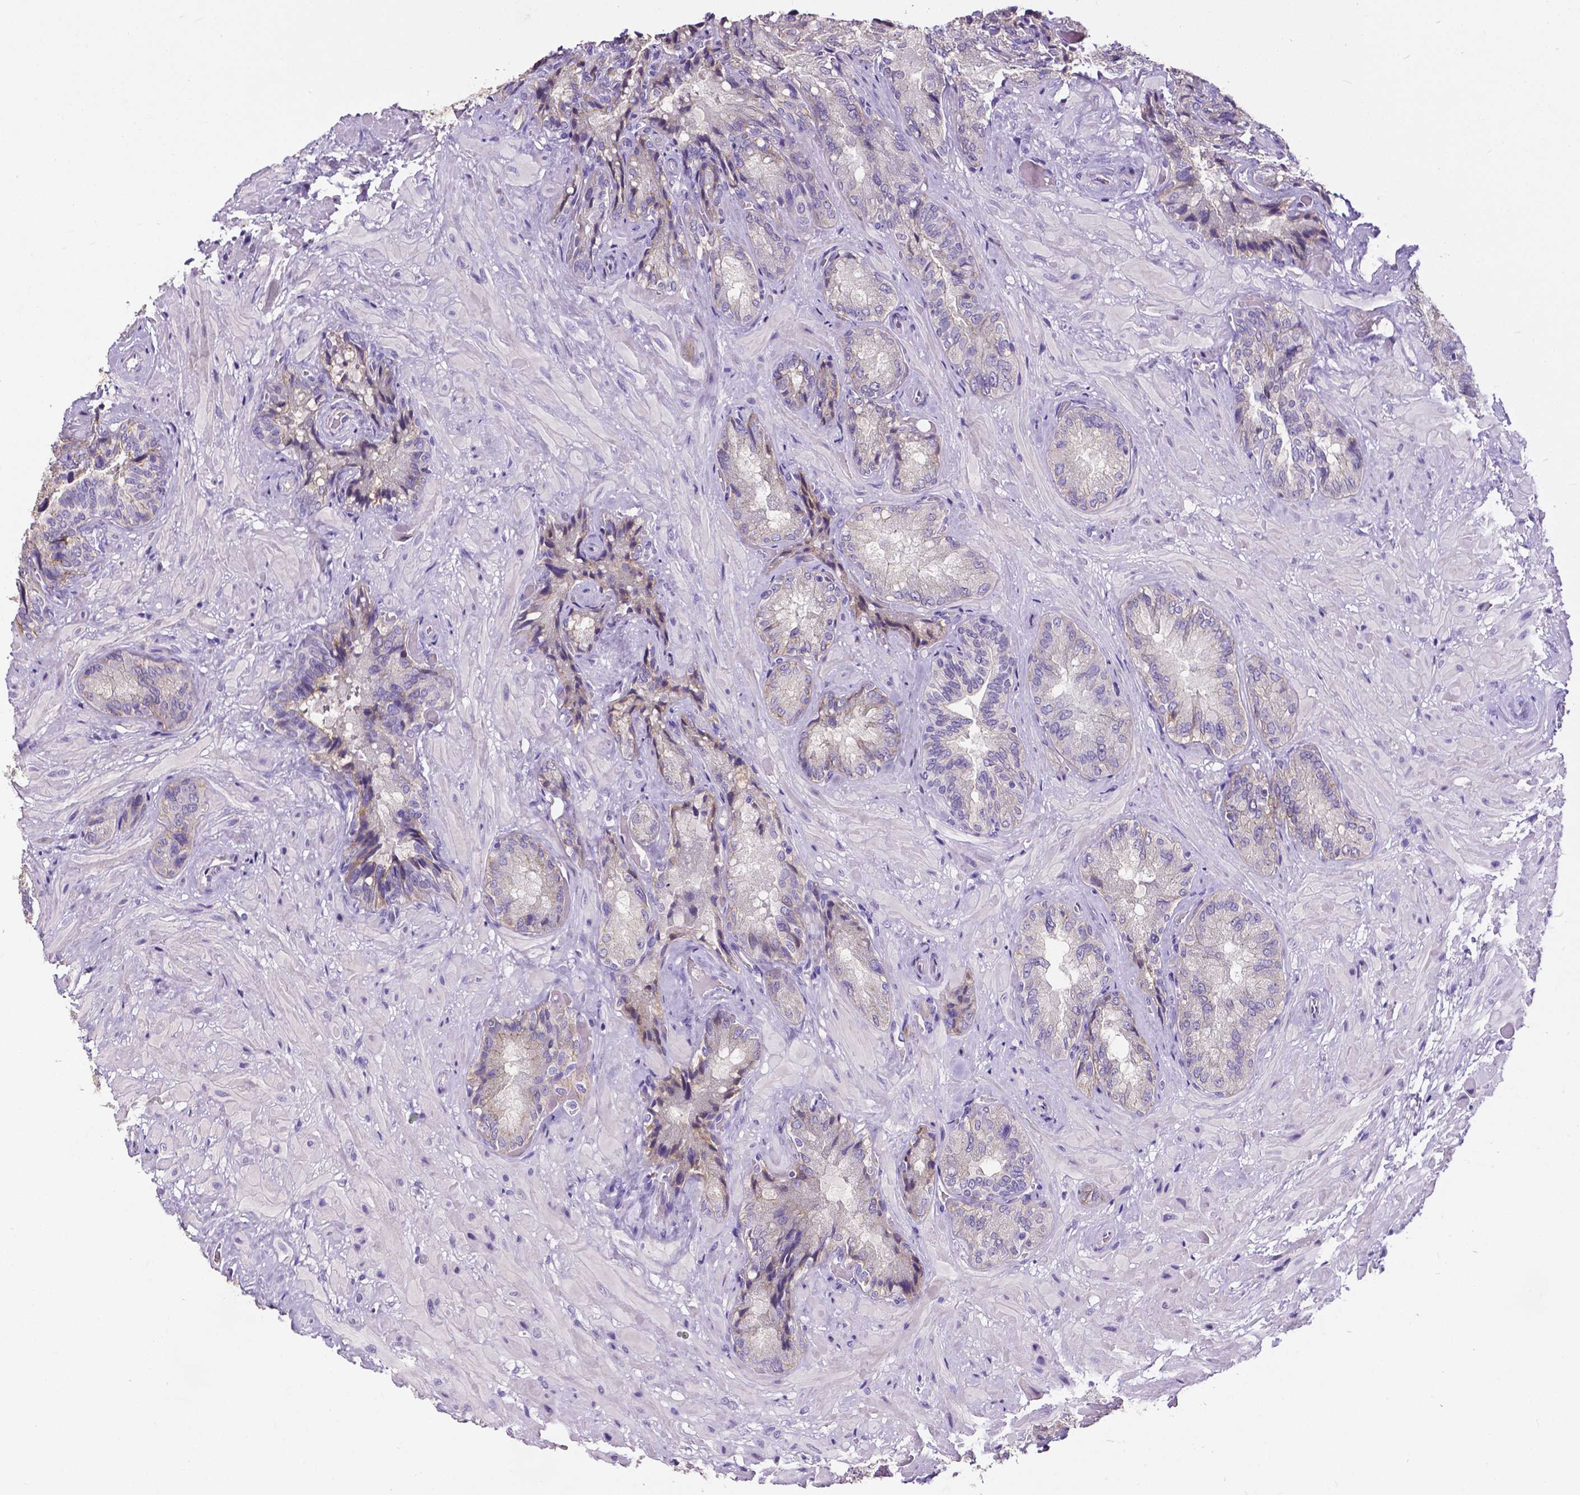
{"staining": {"intensity": "negative", "quantity": "none", "location": "none"}, "tissue": "seminal vesicle", "cell_type": "Glandular cells", "image_type": "normal", "snomed": [{"axis": "morphology", "description": "Normal tissue, NOS"}, {"axis": "topography", "description": "Seminal veicle"}], "caption": "IHC of normal seminal vesicle demonstrates no positivity in glandular cells.", "gene": "OCLN", "patient": {"sex": "male", "age": 57}}